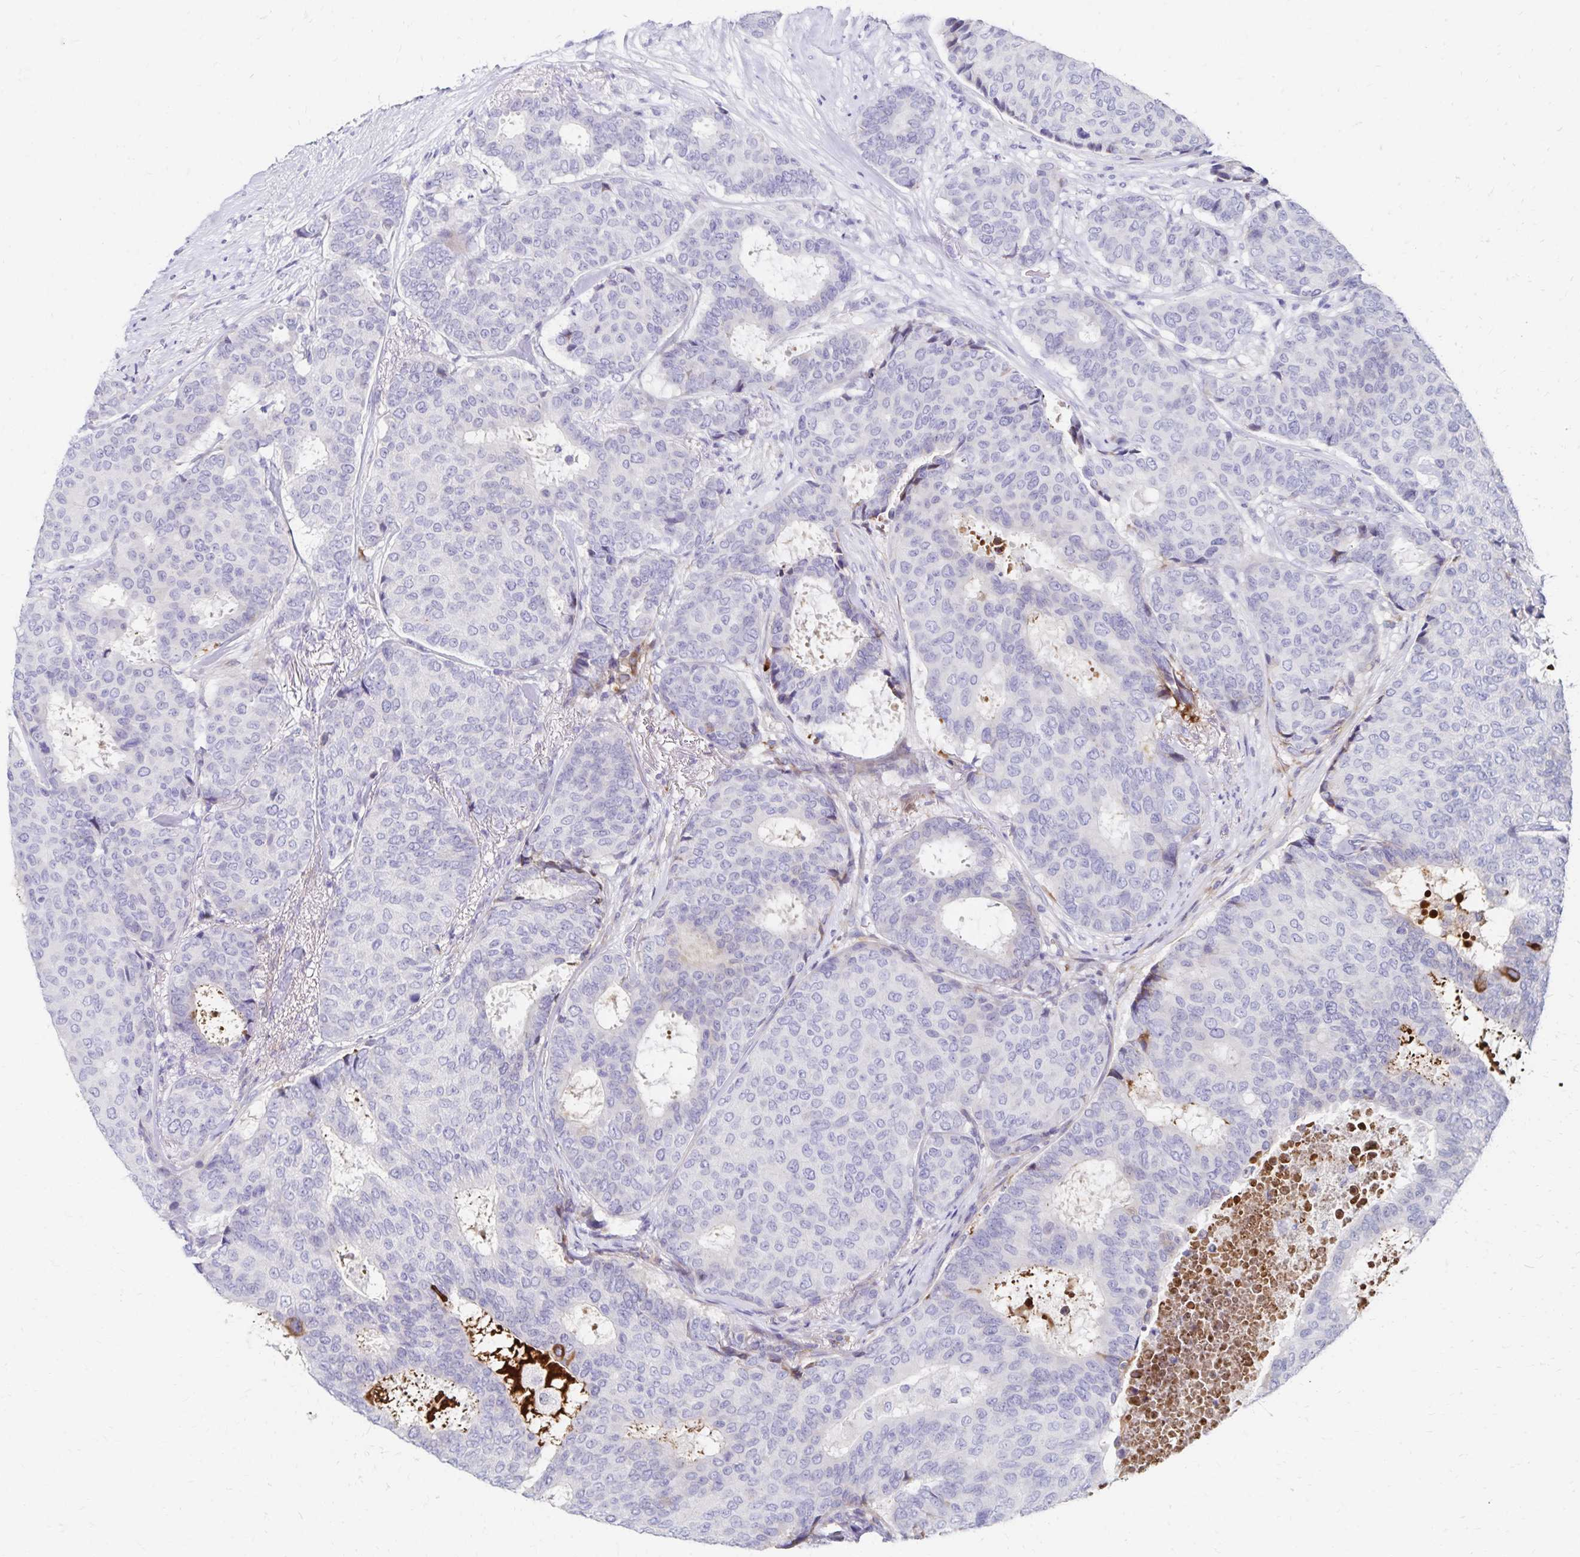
{"staining": {"intensity": "negative", "quantity": "none", "location": "none"}, "tissue": "breast cancer", "cell_type": "Tumor cells", "image_type": "cancer", "snomed": [{"axis": "morphology", "description": "Duct carcinoma"}, {"axis": "topography", "description": "Breast"}], "caption": "A histopathology image of breast cancer stained for a protein shows no brown staining in tumor cells.", "gene": "NECAP1", "patient": {"sex": "female", "age": 75}}